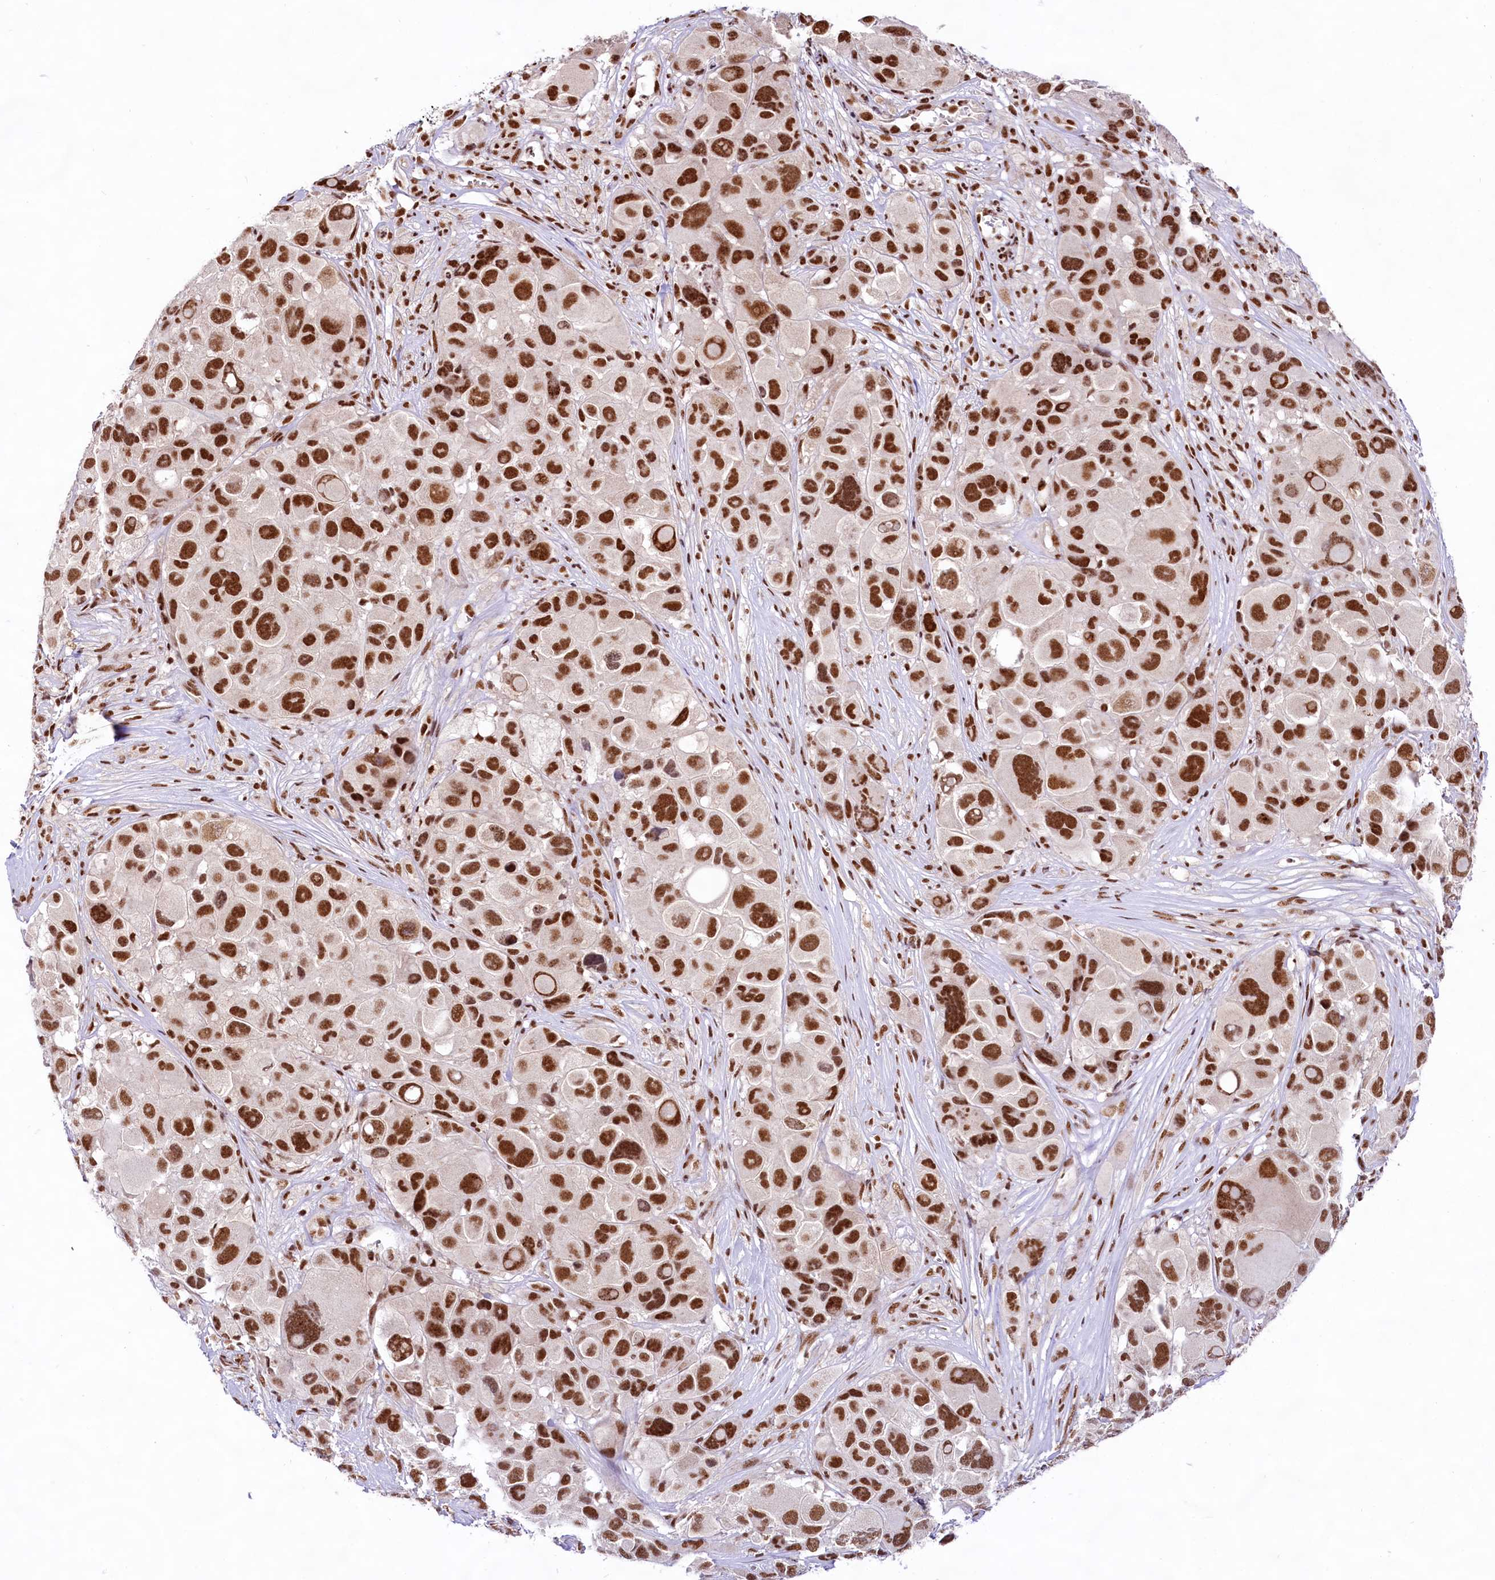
{"staining": {"intensity": "strong", "quantity": ">75%", "location": "nuclear"}, "tissue": "melanoma", "cell_type": "Tumor cells", "image_type": "cancer", "snomed": [{"axis": "morphology", "description": "Malignant melanoma, NOS"}, {"axis": "topography", "description": "Skin of trunk"}], "caption": "Immunohistochemistry (IHC) of human melanoma demonstrates high levels of strong nuclear positivity in about >75% of tumor cells.", "gene": "HIRA", "patient": {"sex": "male", "age": 71}}